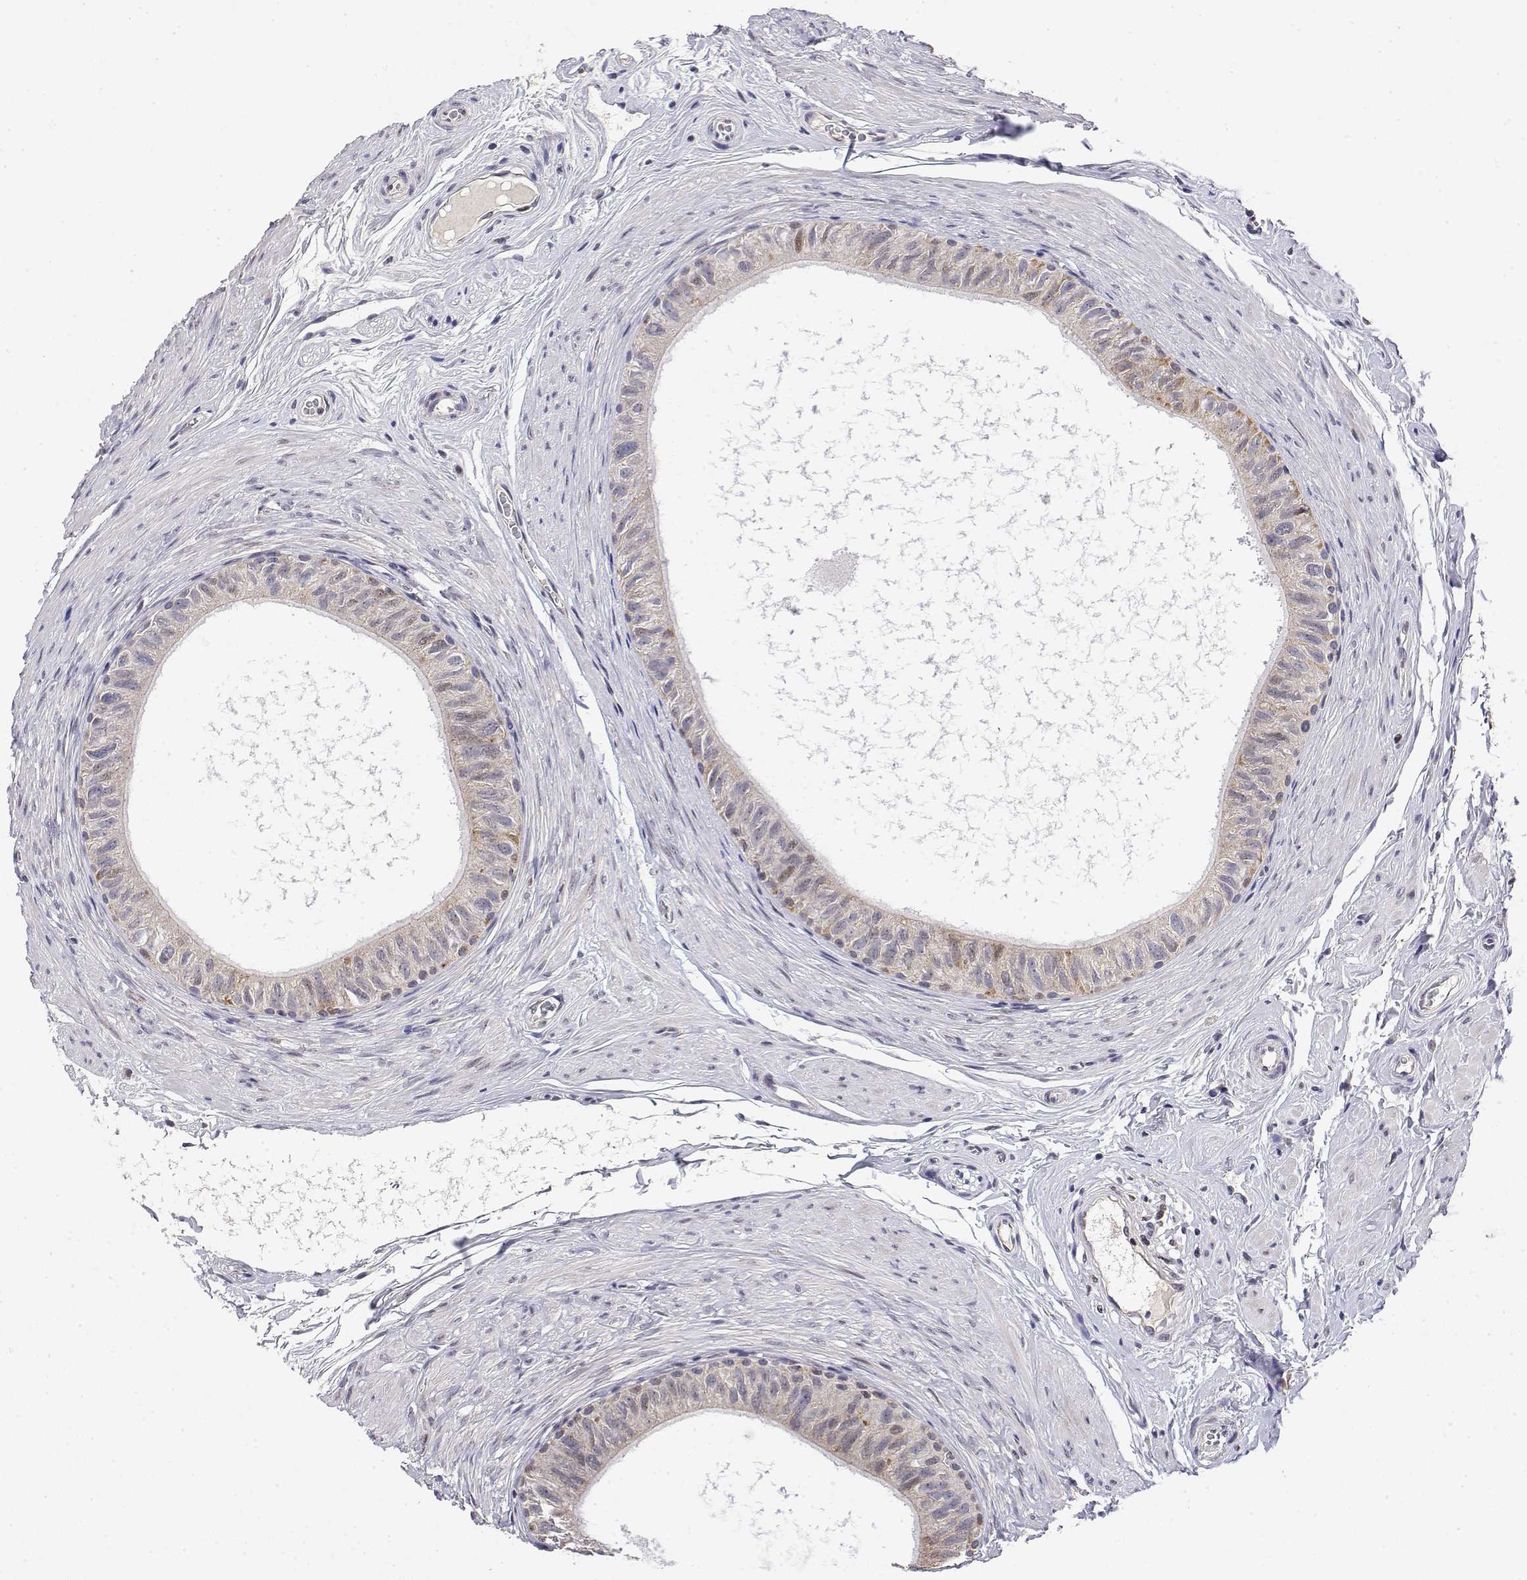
{"staining": {"intensity": "weak", "quantity": "25%-75%", "location": "cytoplasmic/membranous"}, "tissue": "epididymis", "cell_type": "Glandular cells", "image_type": "normal", "snomed": [{"axis": "morphology", "description": "Normal tissue, NOS"}, {"axis": "topography", "description": "Epididymis"}], "caption": "Immunohistochemistry (DAB (3,3'-diaminobenzidine)) staining of normal epididymis displays weak cytoplasmic/membranous protein expression in approximately 25%-75% of glandular cells.", "gene": "GADD45GIP1", "patient": {"sex": "male", "age": 36}}